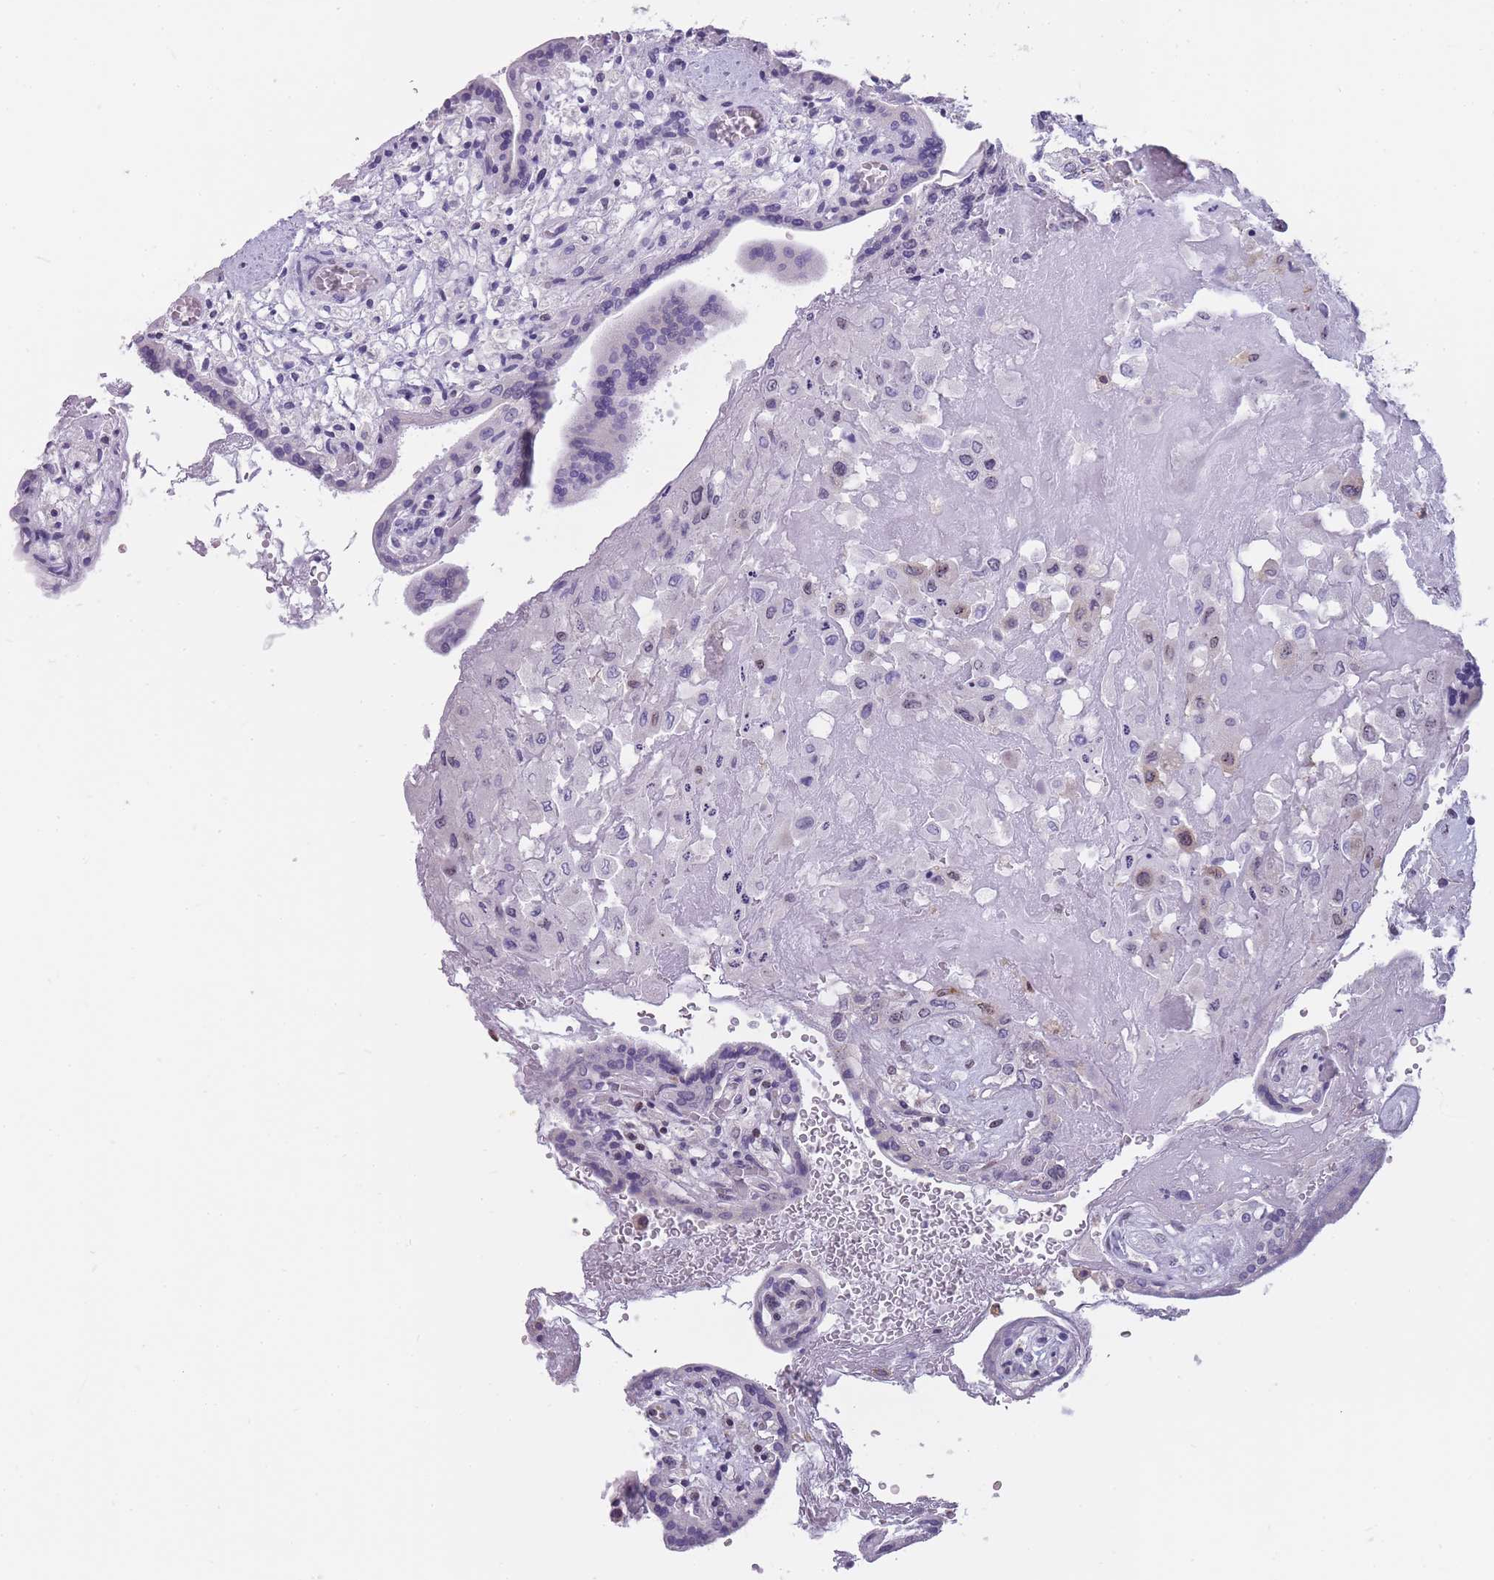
{"staining": {"intensity": "negative", "quantity": "none", "location": "none"}, "tissue": "placenta", "cell_type": "Decidual cells", "image_type": "normal", "snomed": [{"axis": "morphology", "description": "Normal tissue, NOS"}, {"axis": "topography", "description": "Placenta"}], "caption": "This micrograph is of normal placenta stained with immunohistochemistry (IHC) to label a protein in brown with the nuclei are counter-stained blue. There is no positivity in decidual cells.", "gene": "ZNF662", "patient": {"sex": "female", "age": 37}}